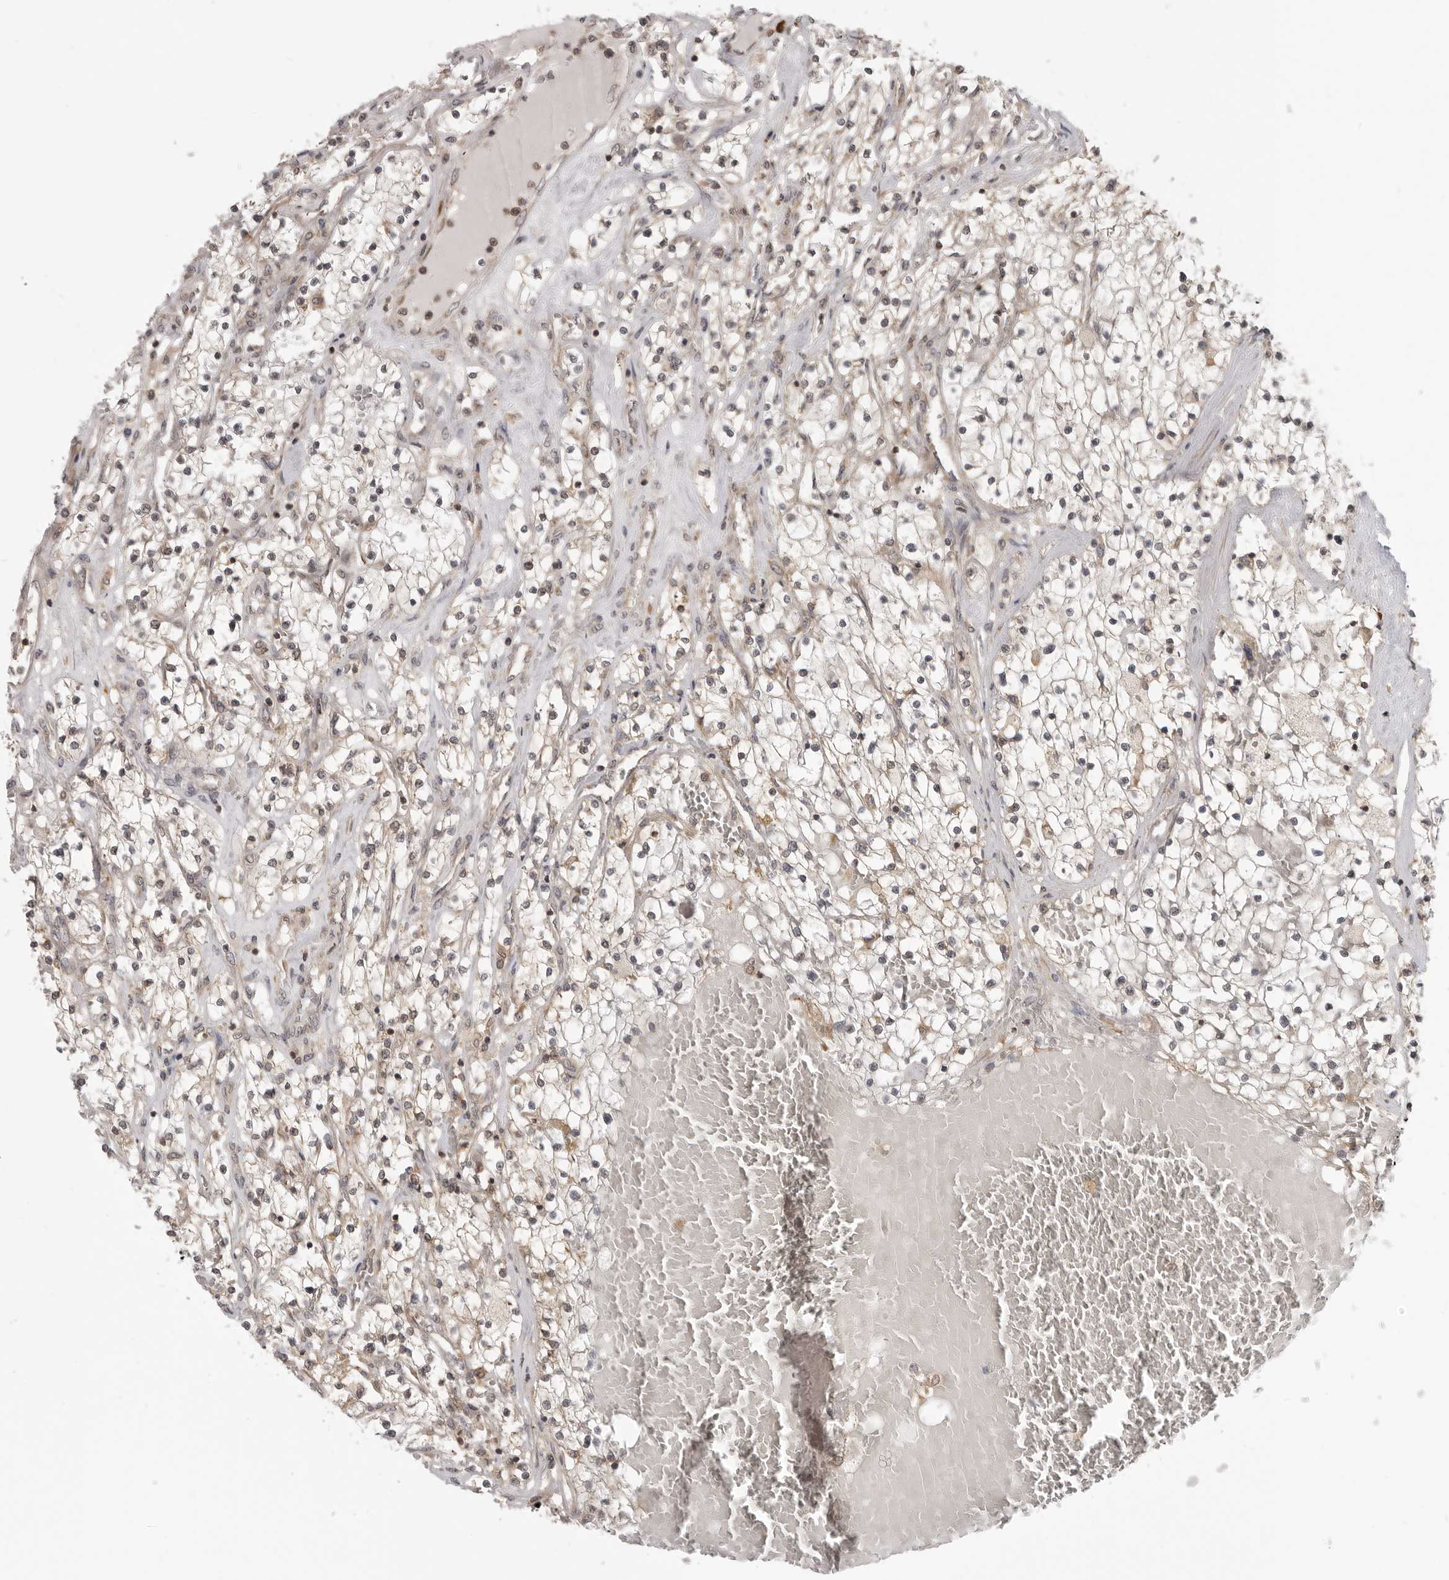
{"staining": {"intensity": "weak", "quantity": "<25%", "location": "cytoplasmic/membranous"}, "tissue": "renal cancer", "cell_type": "Tumor cells", "image_type": "cancer", "snomed": [{"axis": "morphology", "description": "Normal tissue, NOS"}, {"axis": "morphology", "description": "Adenocarcinoma, NOS"}, {"axis": "topography", "description": "Kidney"}], "caption": "A photomicrograph of human renal cancer (adenocarcinoma) is negative for staining in tumor cells.", "gene": "PRRC2A", "patient": {"sex": "male", "age": 68}}